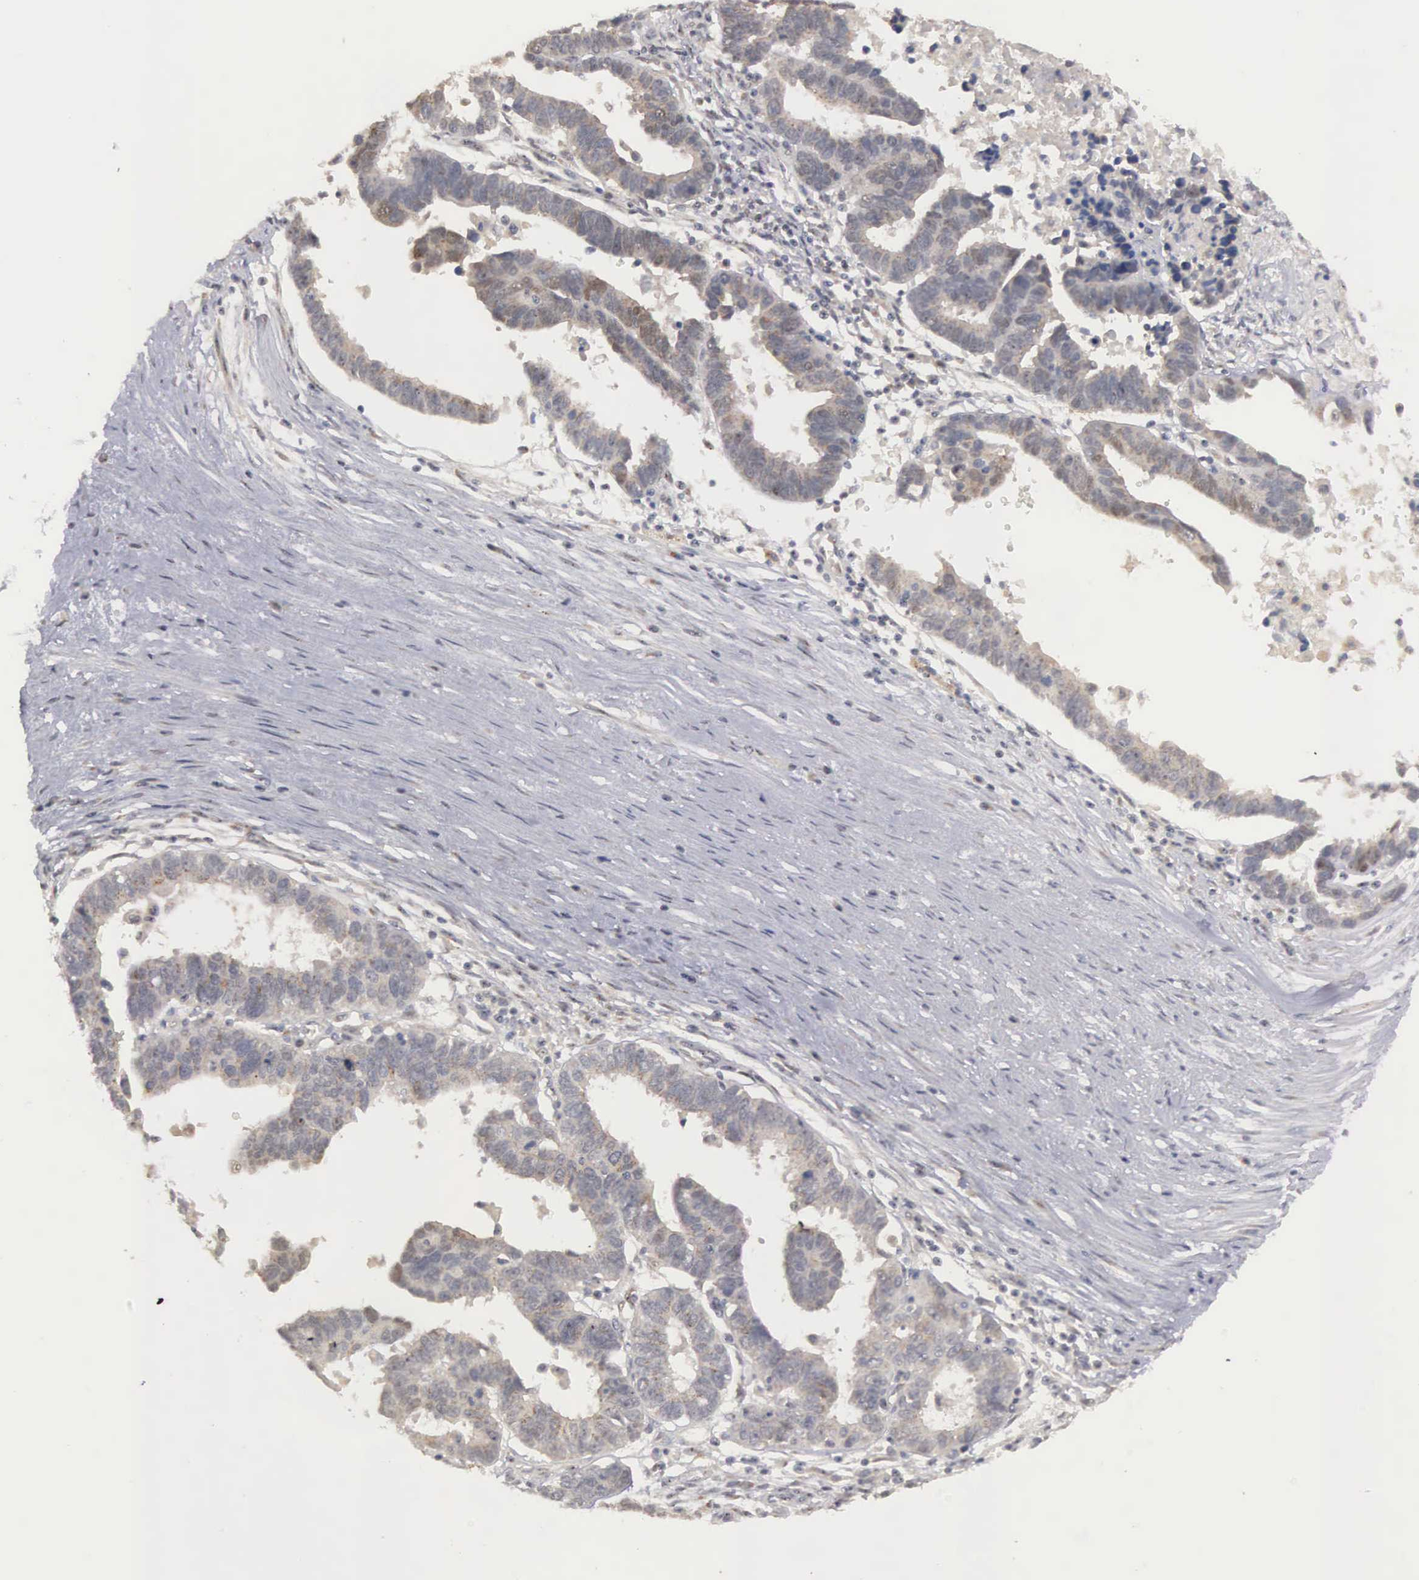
{"staining": {"intensity": "moderate", "quantity": ">75%", "location": "cytoplasmic/membranous"}, "tissue": "ovarian cancer", "cell_type": "Tumor cells", "image_type": "cancer", "snomed": [{"axis": "morphology", "description": "Carcinoma, endometroid"}, {"axis": "morphology", "description": "Cystadenocarcinoma, serous, NOS"}, {"axis": "topography", "description": "Ovary"}], "caption": "Immunohistochemical staining of human ovarian cancer (endometroid carcinoma) demonstrates medium levels of moderate cytoplasmic/membranous expression in about >75% of tumor cells. (IHC, brightfield microscopy, high magnification).", "gene": "AMN", "patient": {"sex": "female", "age": 45}}